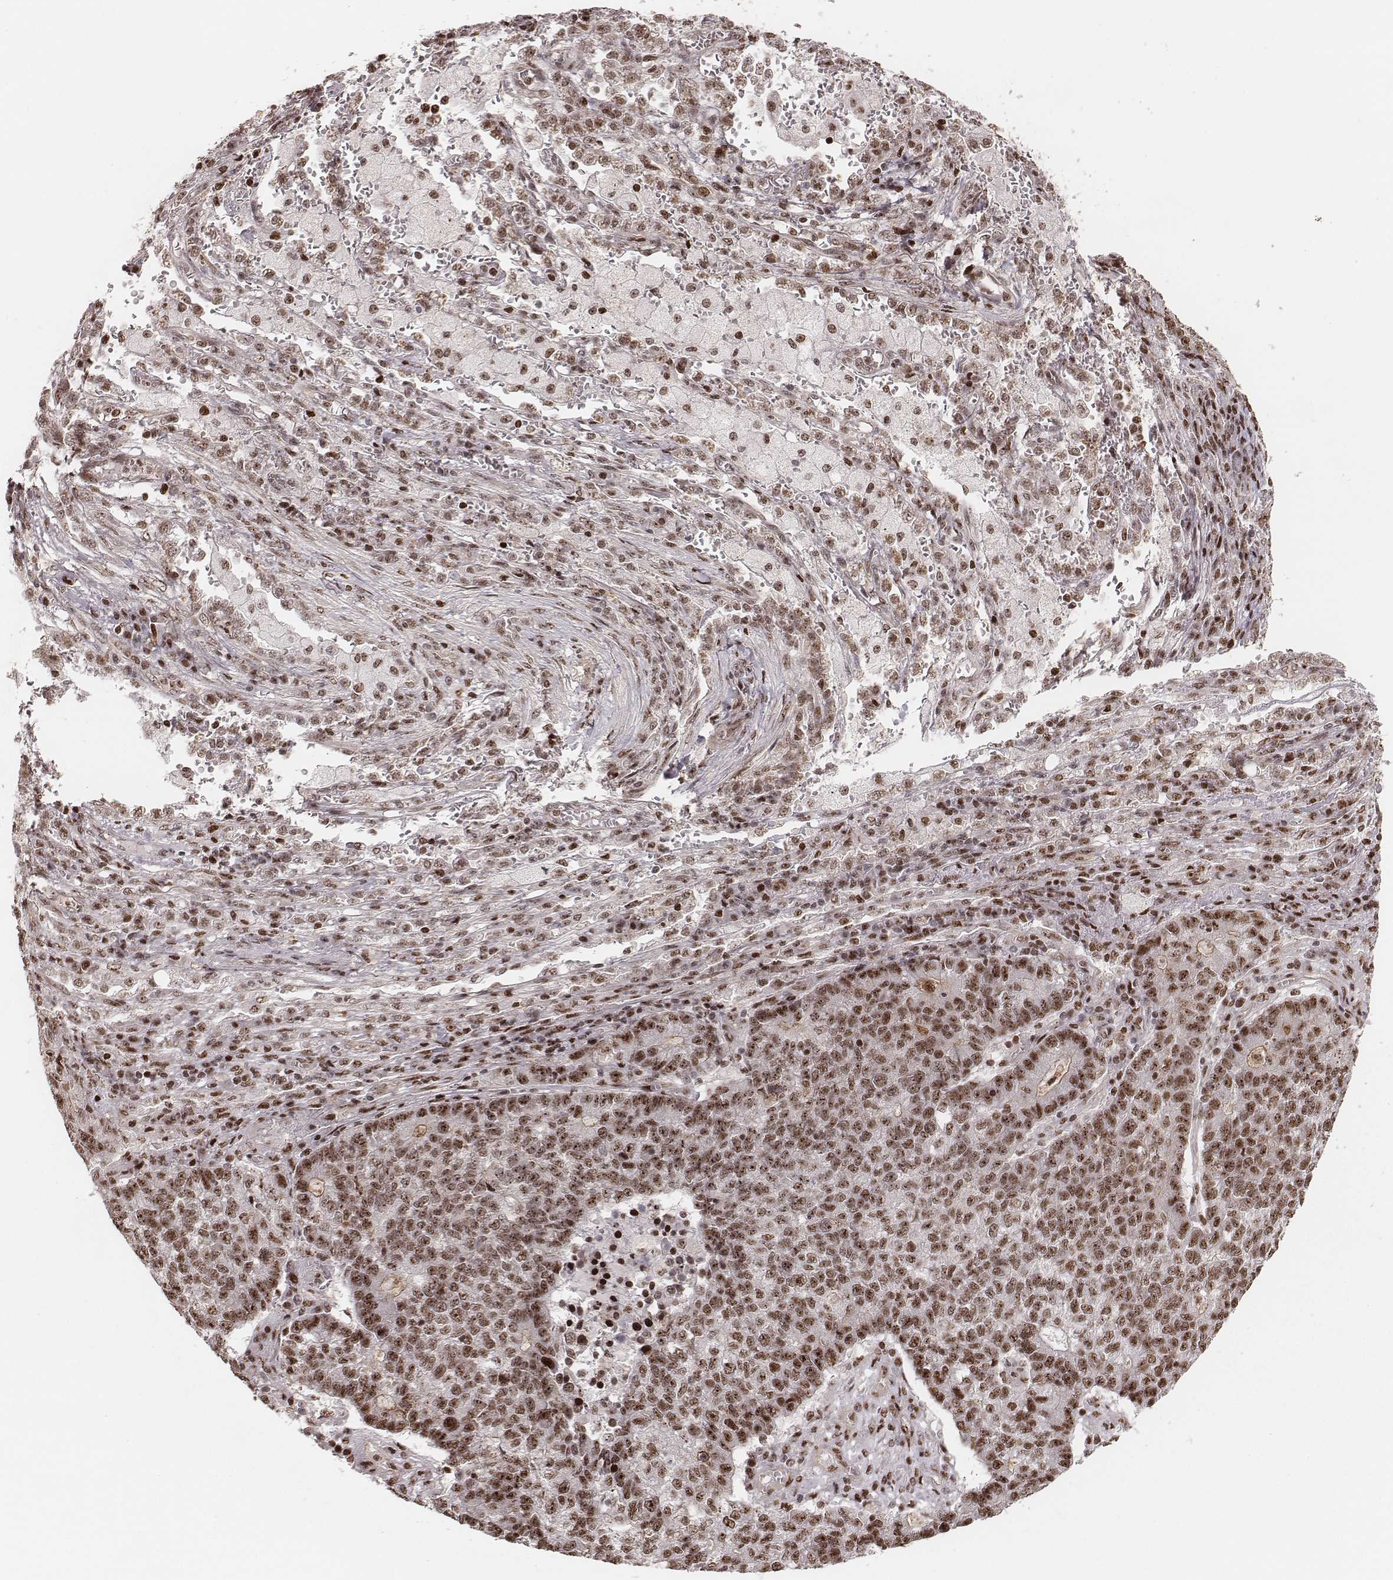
{"staining": {"intensity": "moderate", "quantity": ">75%", "location": "nuclear"}, "tissue": "lung cancer", "cell_type": "Tumor cells", "image_type": "cancer", "snomed": [{"axis": "morphology", "description": "Adenocarcinoma, NOS"}, {"axis": "topography", "description": "Lung"}], "caption": "A photomicrograph of lung adenocarcinoma stained for a protein reveals moderate nuclear brown staining in tumor cells.", "gene": "VRK3", "patient": {"sex": "male", "age": 57}}